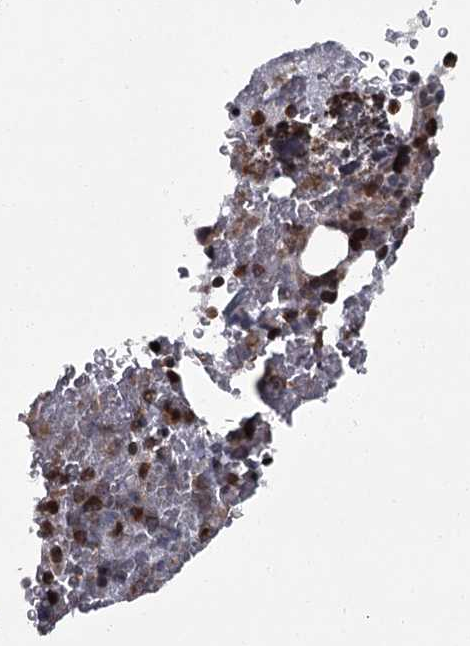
{"staining": {"intensity": "strong", "quantity": "25%-75%", "location": "nuclear"}, "tissue": "bone marrow", "cell_type": "Hematopoietic cells", "image_type": "normal", "snomed": [{"axis": "morphology", "description": "Normal tissue, NOS"}, {"axis": "topography", "description": "Bone marrow"}], "caption": "Protein staining of normal bone marrow reveals strong nuclear expression in about 25%-75% of hematopoietic cells. The protein is stained brown, and the nuclei are stained in blue (DAB IHC with brightfield microscopy, high magnification).", "gene": "THAP9", "patient": {"sex": "male", "age": 36}}